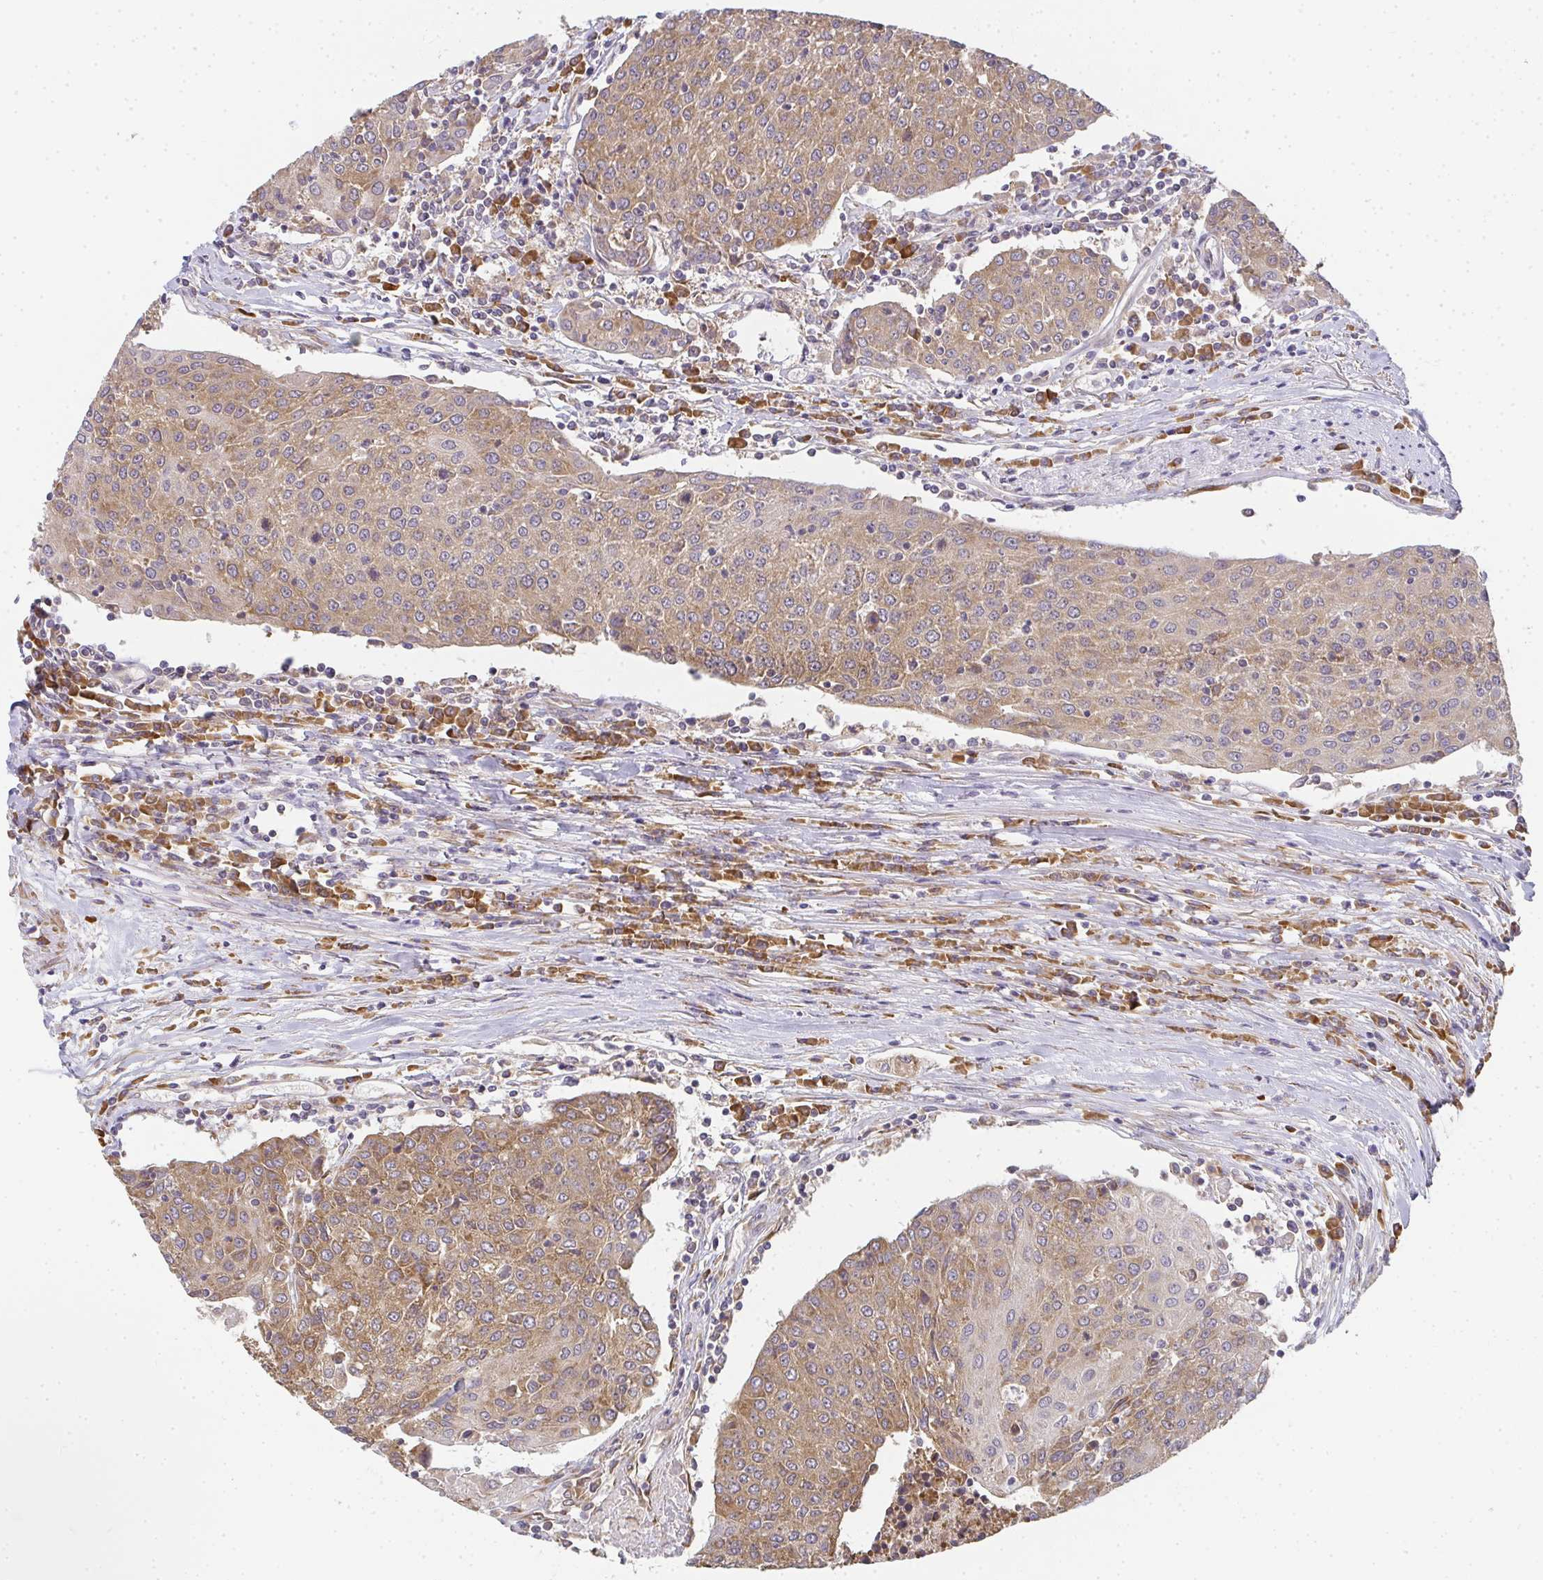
{"staining": {"intensity": "moderate", "quantity": ">75%", "location": "cytoplasmic/membranous"}, "tissue": "urothelial cancer", "cell_type": "Tumor cells", "image_type": "cancer", "snomed": [{"axis": "morphology", "description": "Urothelial carcinoma, High grade"}, {"axis": "topography", "description": "Urinary bladder"}], "caption": "IHC (DAB) staining of urothelial carcinoma (high-grade) displays moderate cytoplasmic/membranous protein staining in approximately >75% of tumor cells.", "gene": "SLC35B3", "patient": {"sex": "female", "age": 85}}